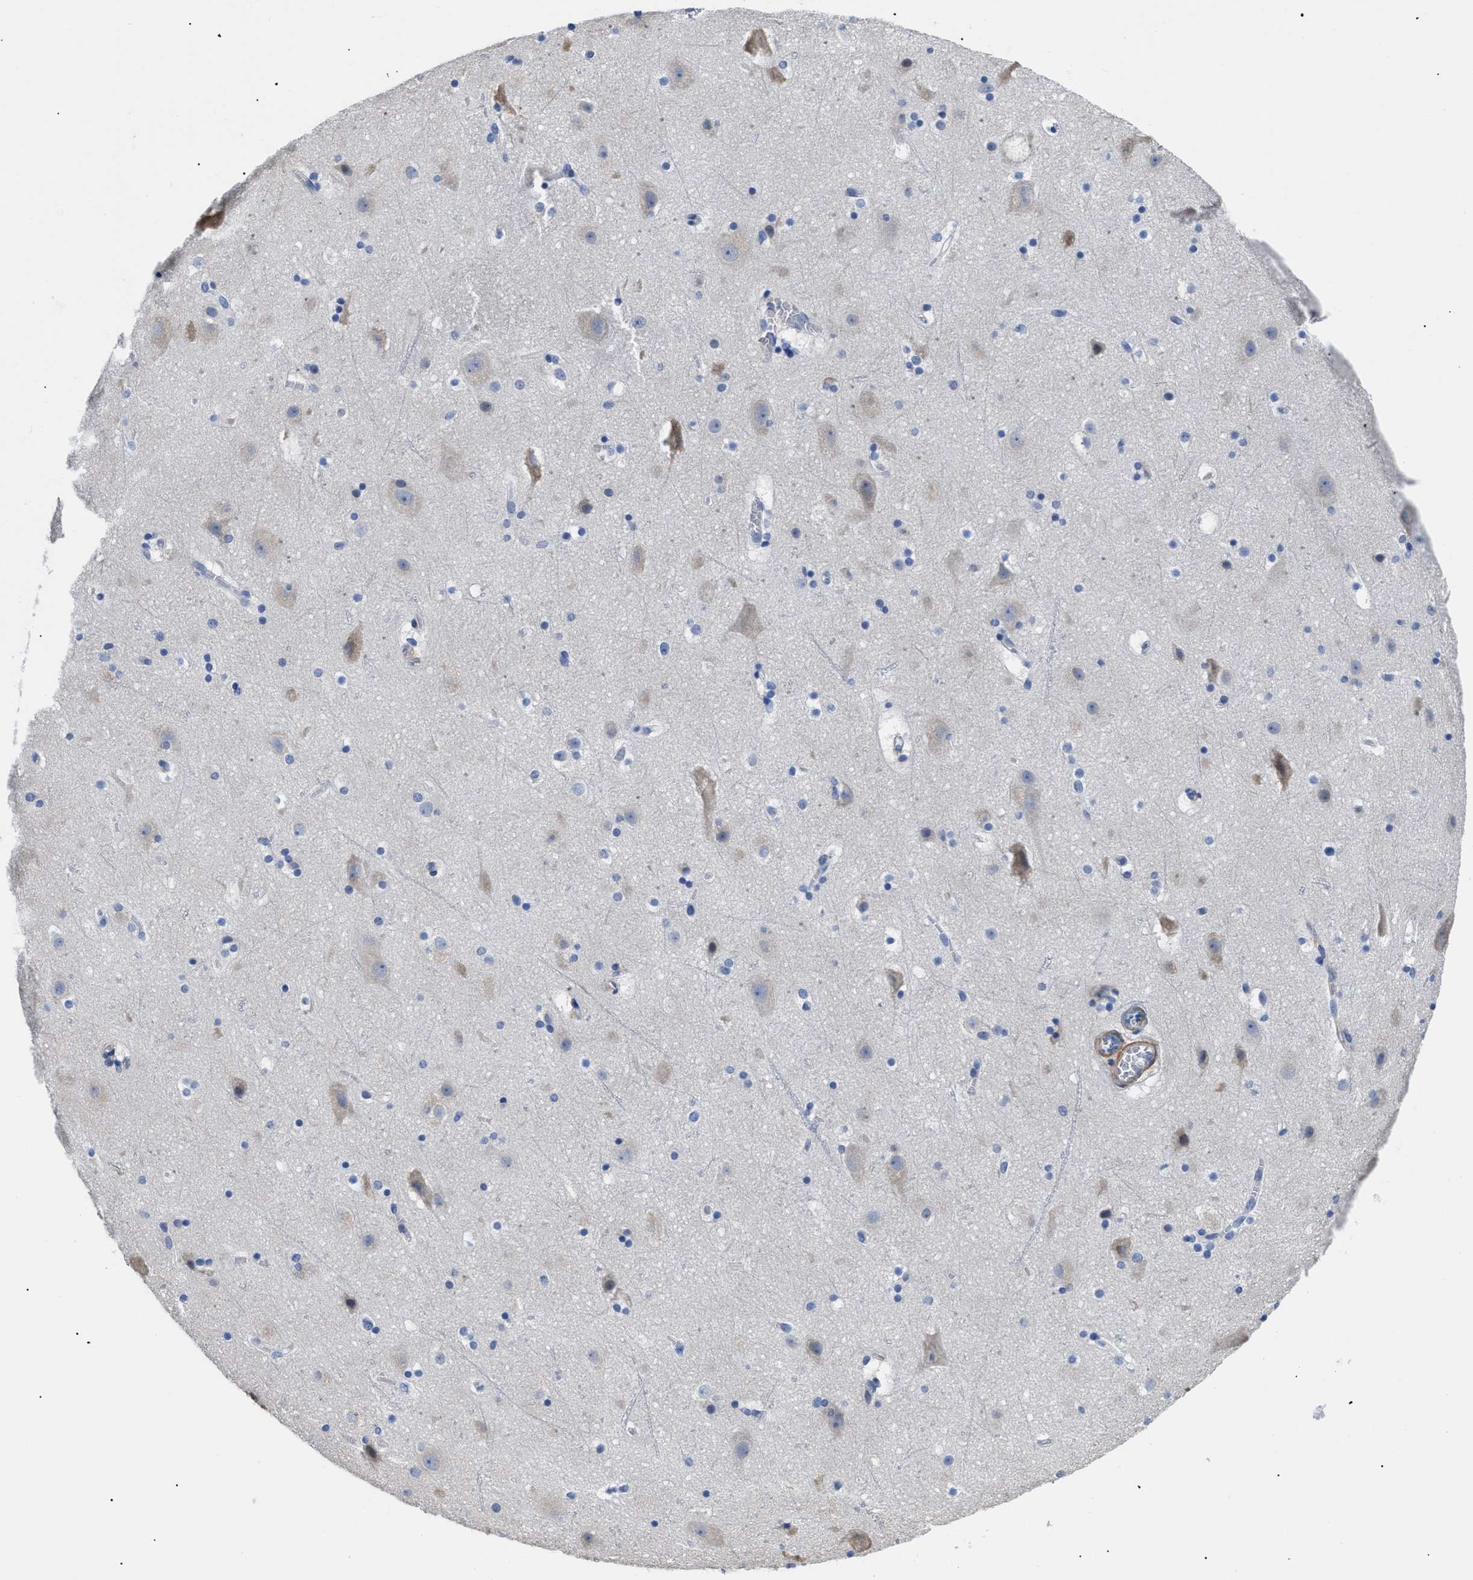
{"staining": {"intensity": "negative", "quantity": "none", "location": "none"}, "tissue": "cerebral cortex", "cell_type": "Endothelial cells", "image_type": "normal", "snomed": [{"axis": "morphology", "description": "Normal tissue, NOS"}, {"axis": "topography", "description": "Cerebral cortex"}], "caption": "This is an immunohistochemistry micrograph of normal cerebral cortex. There is no staining in endothelial cells.", "gene": "HLA", "patient": {"sex": "male", "age": 45}}